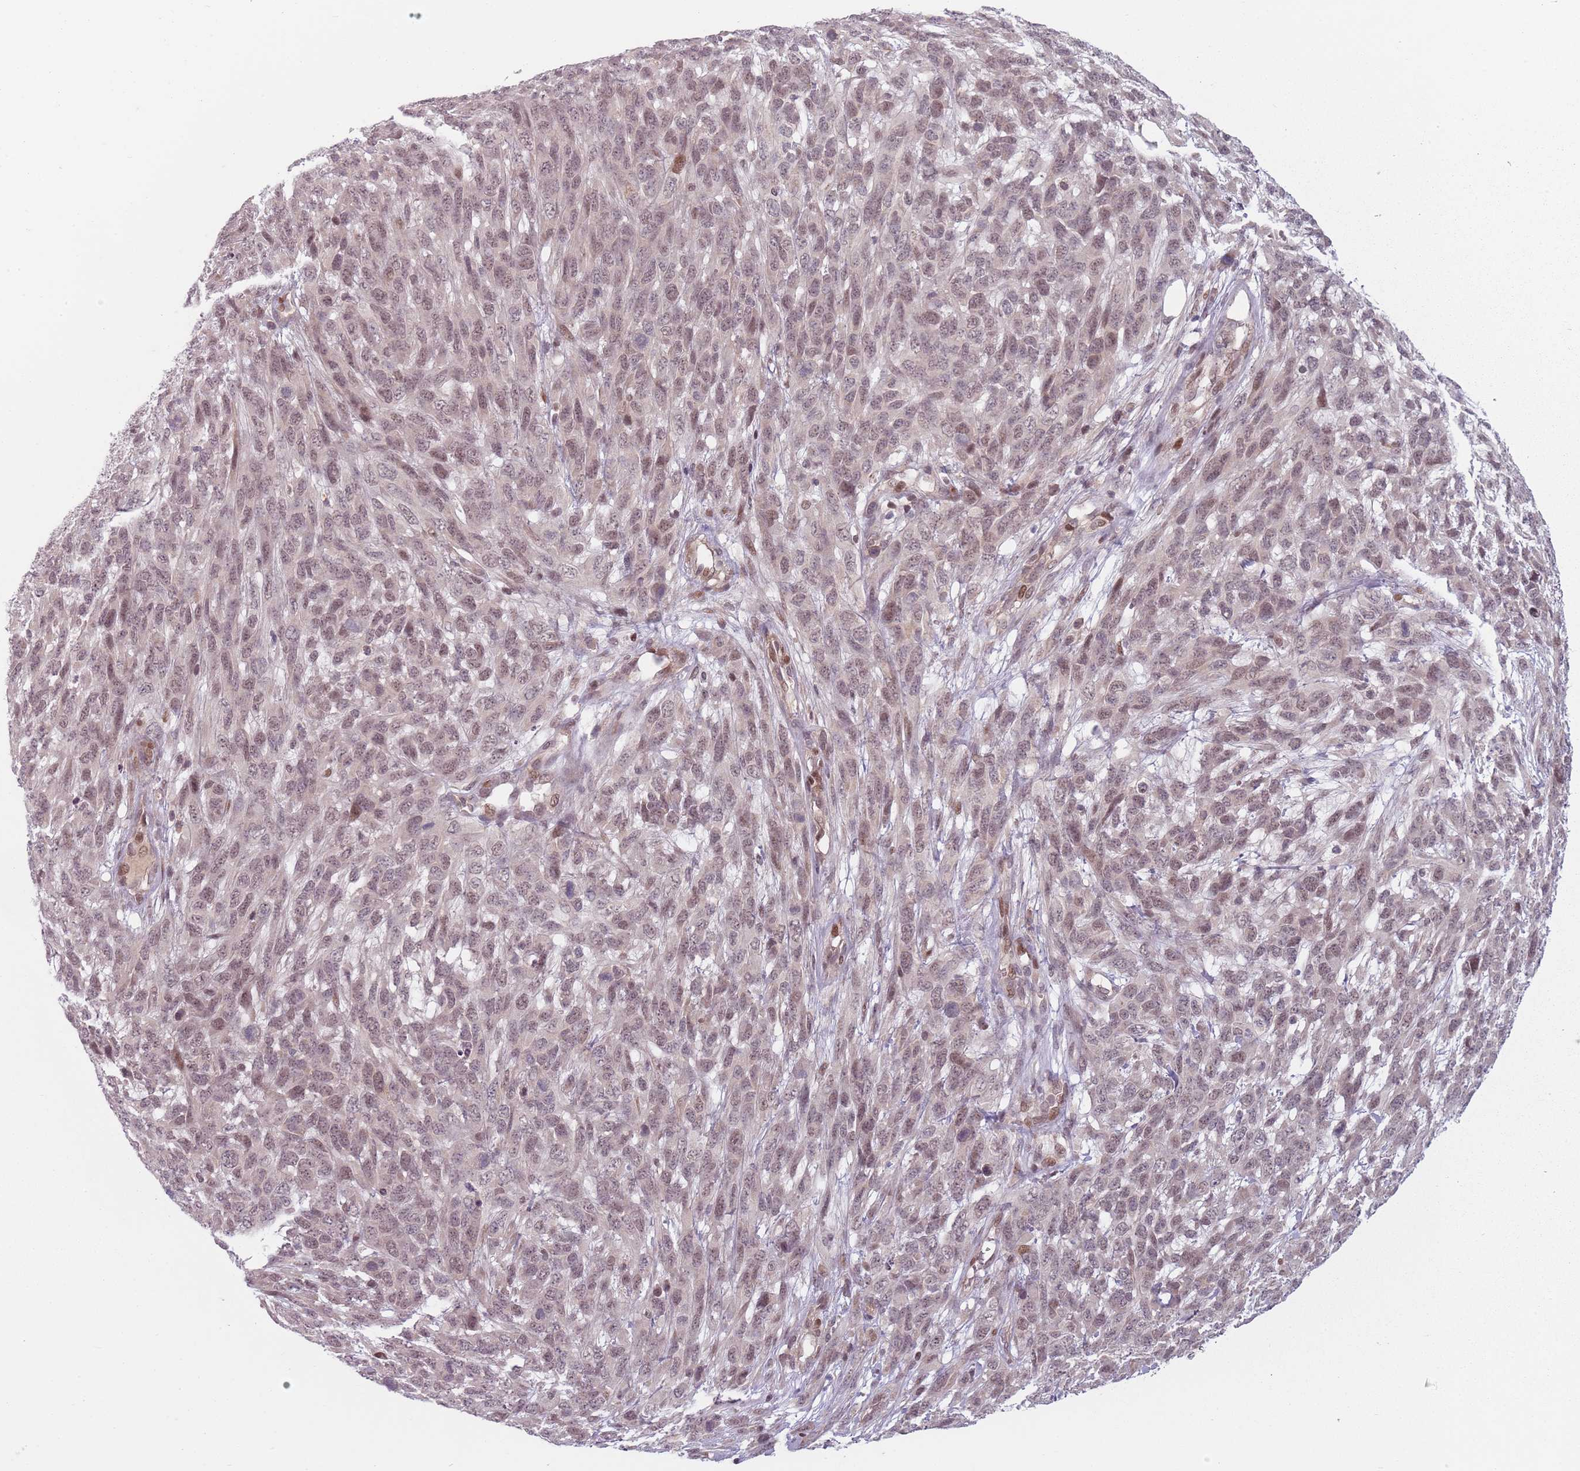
{"staining": {"intensity": "weak", "quantity": ">75%", "location": "nuclear"}, "tissue": "melanoma", "cell_type": "Tumor cells", "image_type": "cancer", "snomed": [{"axis": "morphology", "description": "Normal morphology"}, {"axis": "morphology", "description": "Malignant melanoma, NOS"}, {"axis": "topography", "description": "Skin"}], "caption": "Protein analysis of malignant melanoma tissue displays weak nuclear staining in about >75% of tumor cells.", "gene": "ADGRG1", "patient": {"sex": "female", "age": 72}}